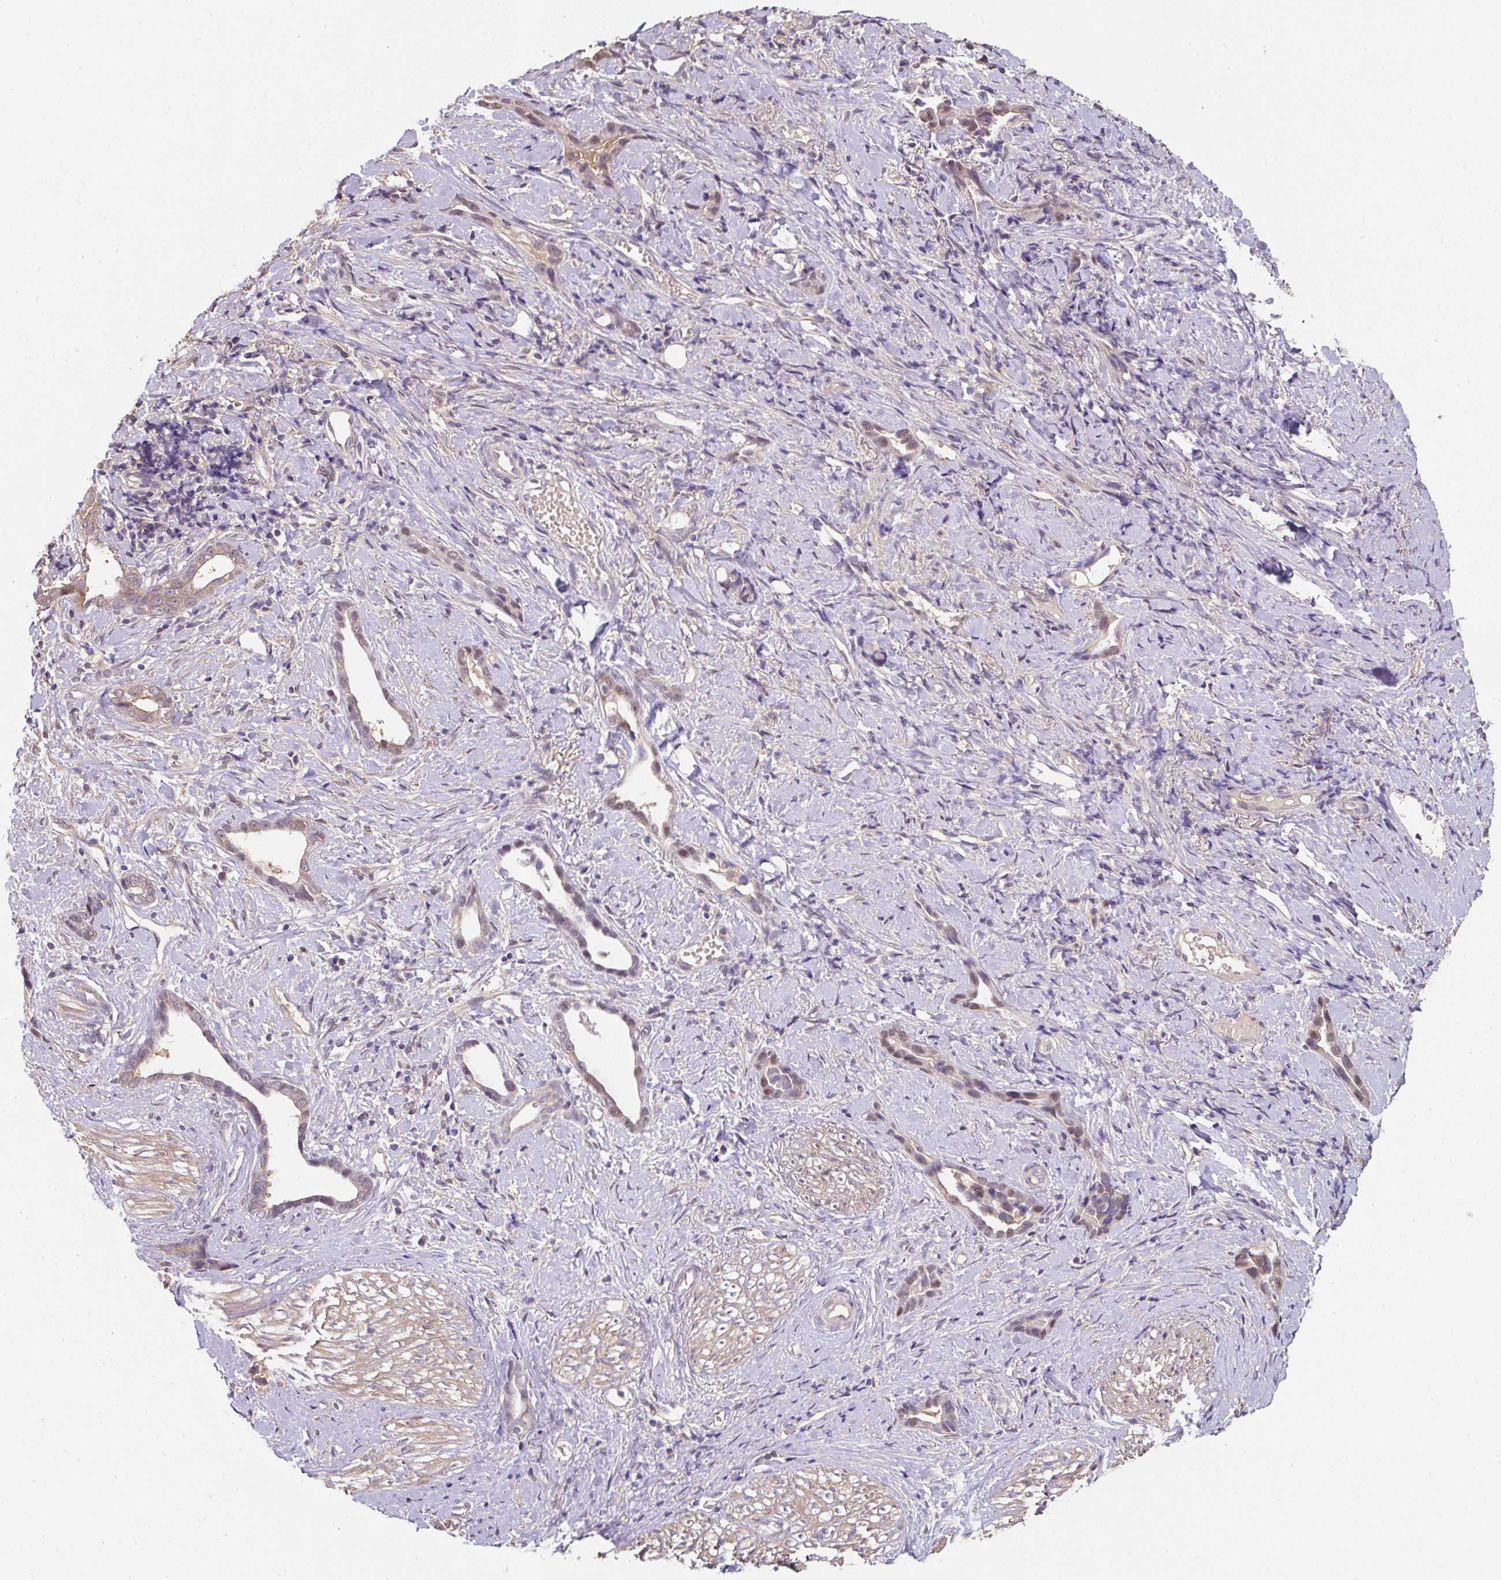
{"staining": {"intensity": "moderate", "quantity": "25%-75%", "location": "cytoplasmic/membranous"}, "tissue": "stomach cancer", "cell_type": "Tumor cells", "image_type": "cancer", "snomed": [{"axis": "morphology", "description": "Adenocarcinoma, NOS"}, {"axis": "topography", "description": "Stomach"}], "caption": "Immunohistochemical staining of stomach cancer (adenocarcinoma) reveals medium levels of moderate cytoplasmic/membranous protein staining in approximately 25%-75% of tumor cells.", "gene": "ST13", "patient": {"sex": "male", "age": 55}}